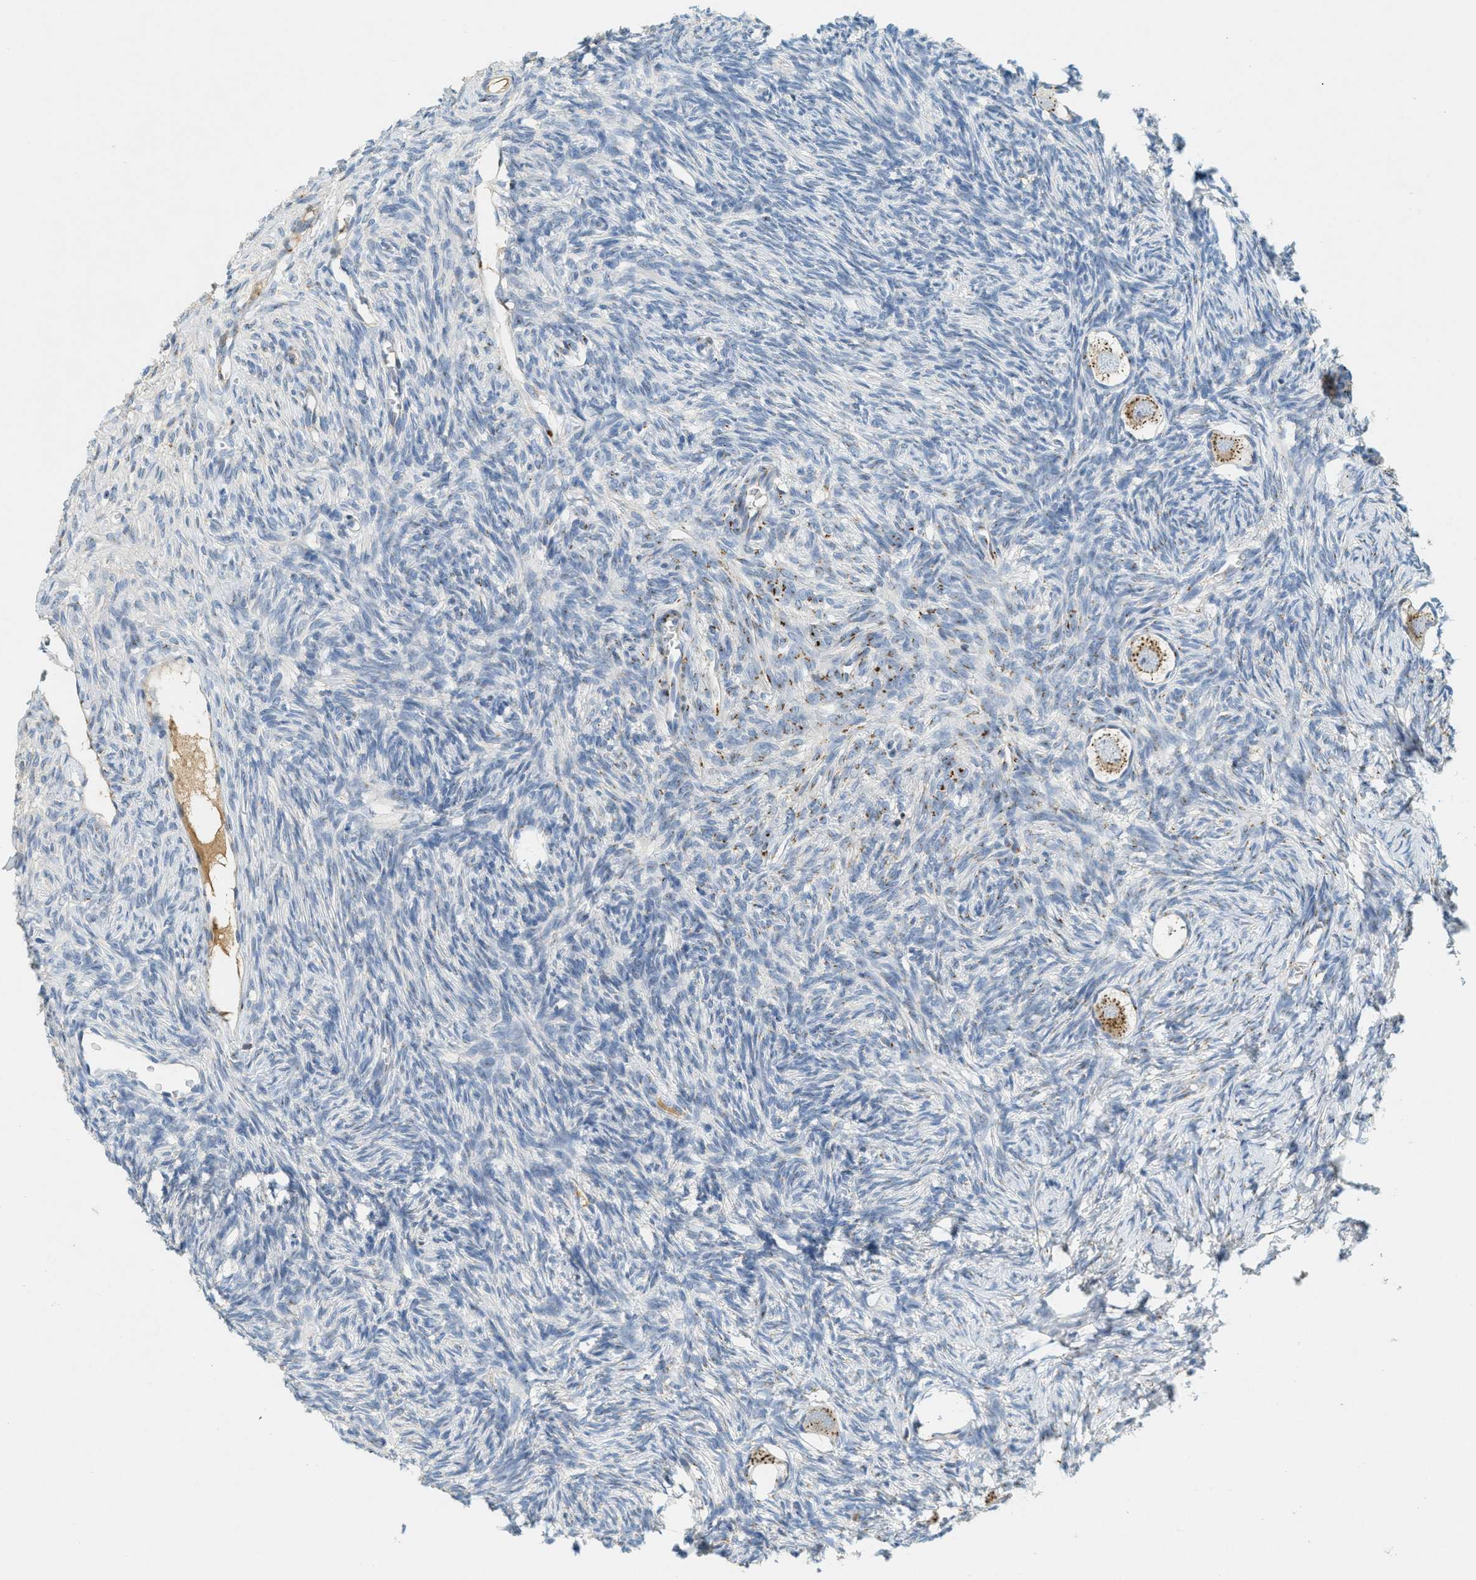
{"staining": {"intensity": "moderate", "quantity": "25%-75%", "location": "cytoplasmic/membranous"}, "tissue": "ovary", "cell_type": "Follicle cells", "image_type": "normal", "snomed": [{"axis": "morphology", "description": "Normal tissue, NOS"}, {"axis": "topography", "description": "Ovary"}], "caption": "A photomicrograph showing moderate cytoplasmic/membranous staining in approximately 25%-75% of follicle cells in benign ovary, as visualized by brown immunohistochemical staining.", "gene": "ENTPD4", "patient": {"sex": "female", "age": 27}}